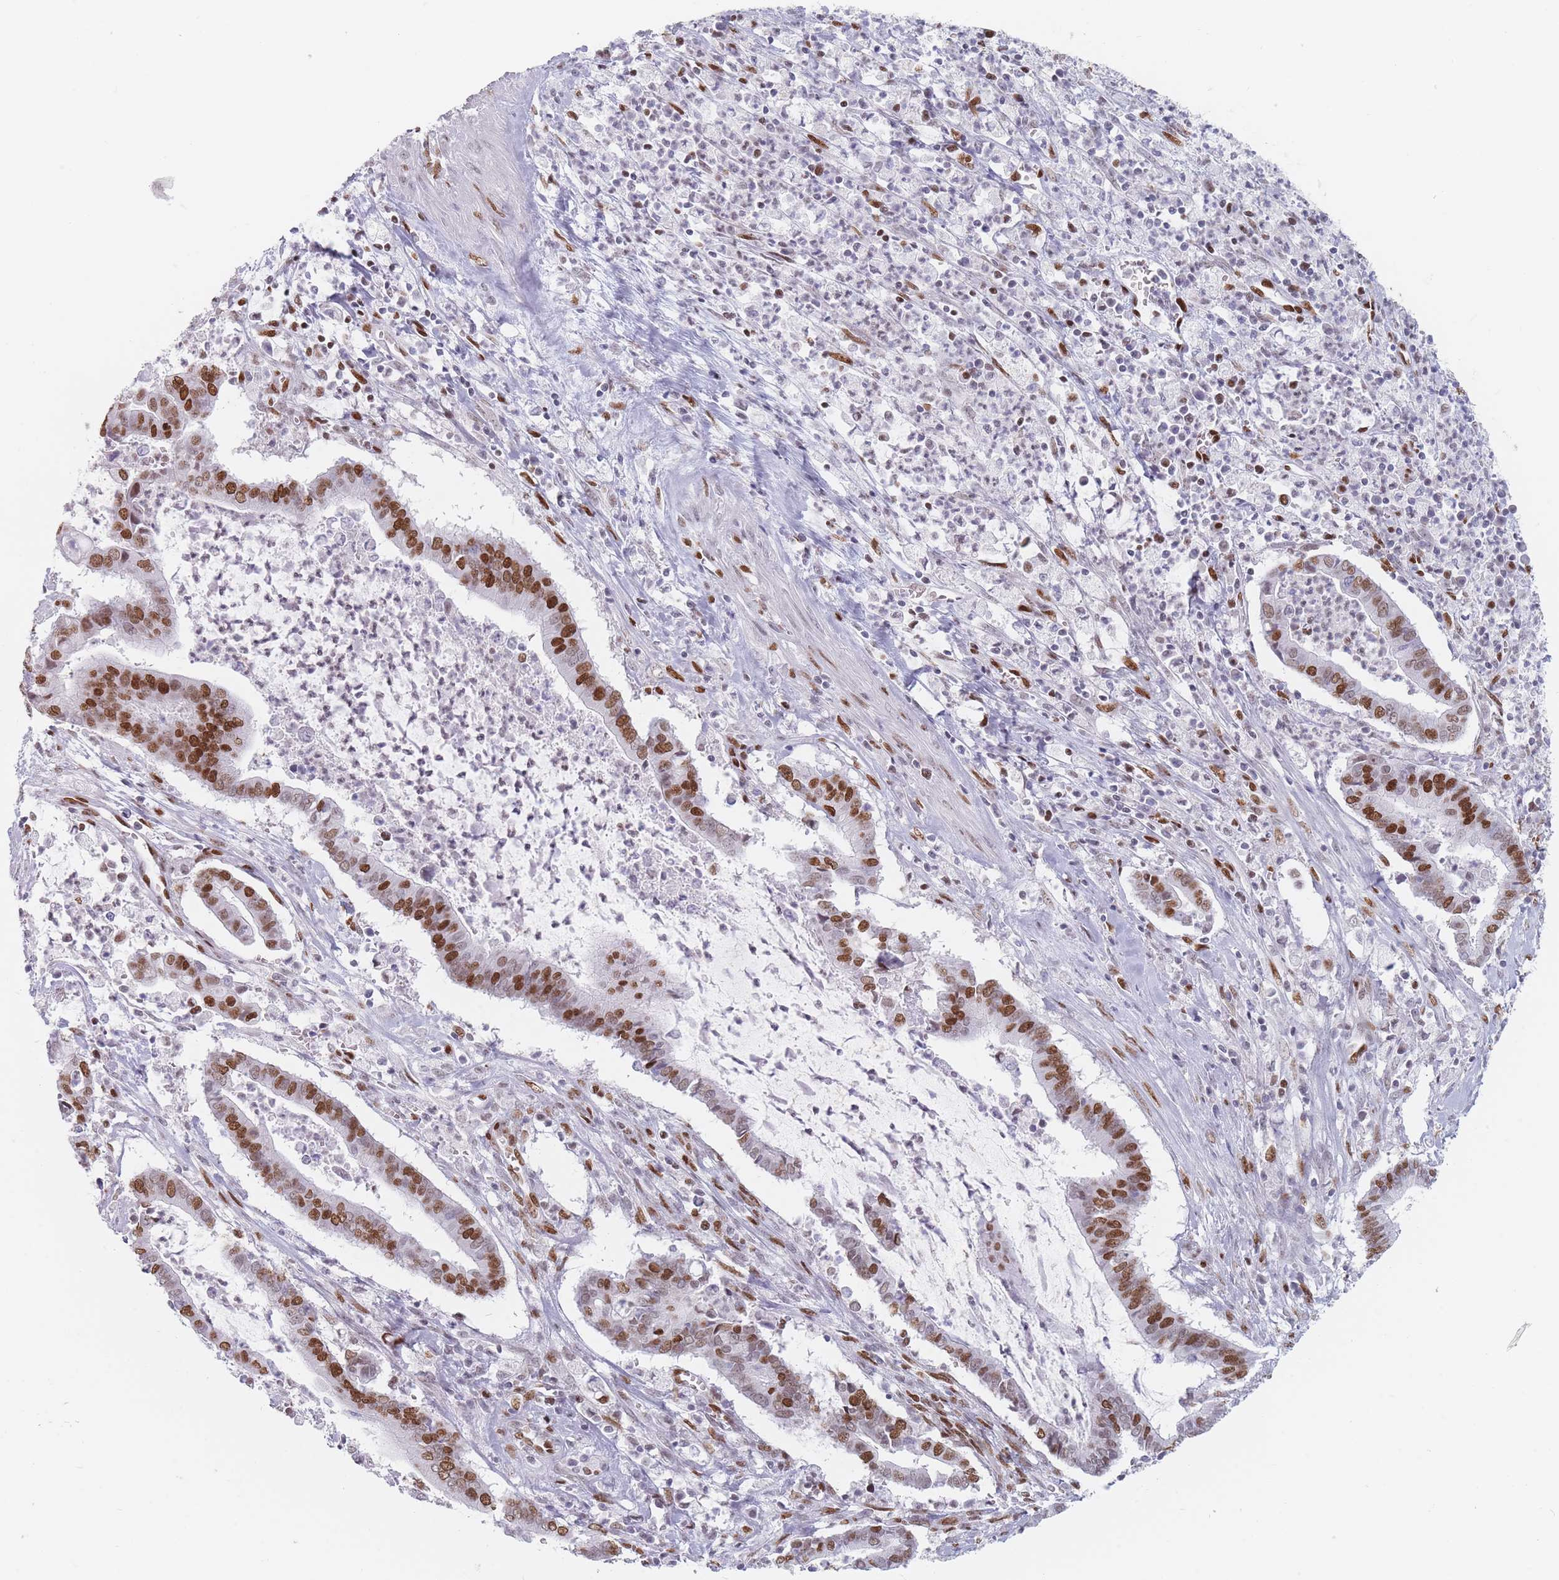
{"staining": {"intensity": "moderate", "quantity": ">75%", "location": "nuclear"}, "tissue": "cervical cancer", "cell_type": "Tumor cells", "image_type": "cancer", "snomed": [{"axis": "morphology", "description": "Adenocarcinoma, NOS"}, {"axis": "topography", "description": "Cervix"}], "caption": "An image showing moderate nuclear positivity in approximately >75% of tumor cells in cervical cancer, as visualized by brown immunohistochemical staining.", "gene": "SAFB2", "patient": {"sex": "female", "age": 44}}